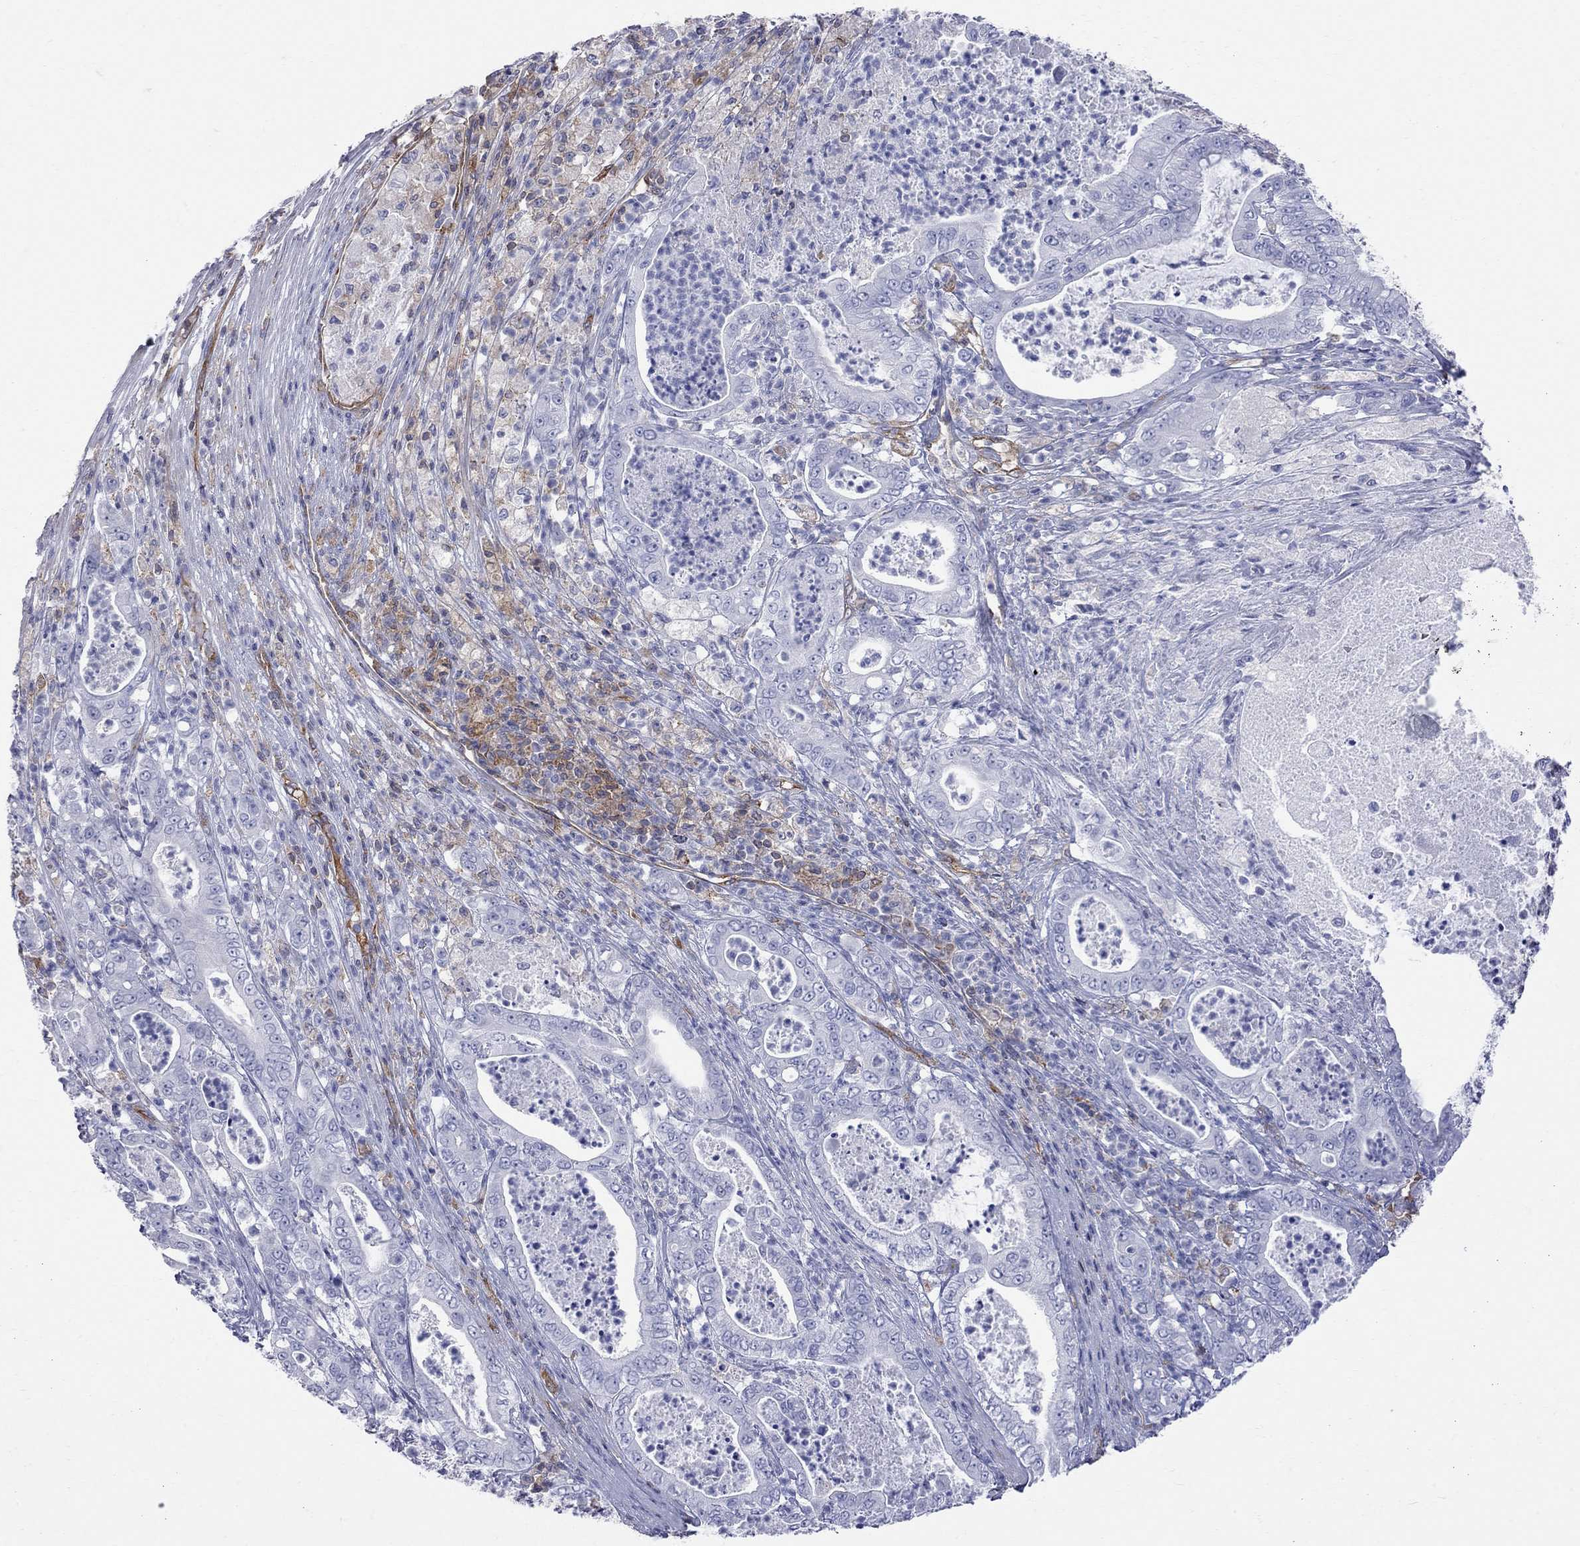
{"staining": {"intensity": "negative", "quantity": "none", "location": "none"}, "tissue": "pancreatic cancer", "cell_type": "Tumor cells", "image_type": "cancer", "snomed": [{"axis": "morphology", "description": "Adenocarcinoma, NOS"}, {"axis": "topography", "description": "Pancreas"}], "caption": "IHC micrograph of pancreatic cancer stained for a protein (brown), which exhibits no expression in tumor cells.", "gene": "ABI3", "patient": {"sex": "male", "age": 71}}